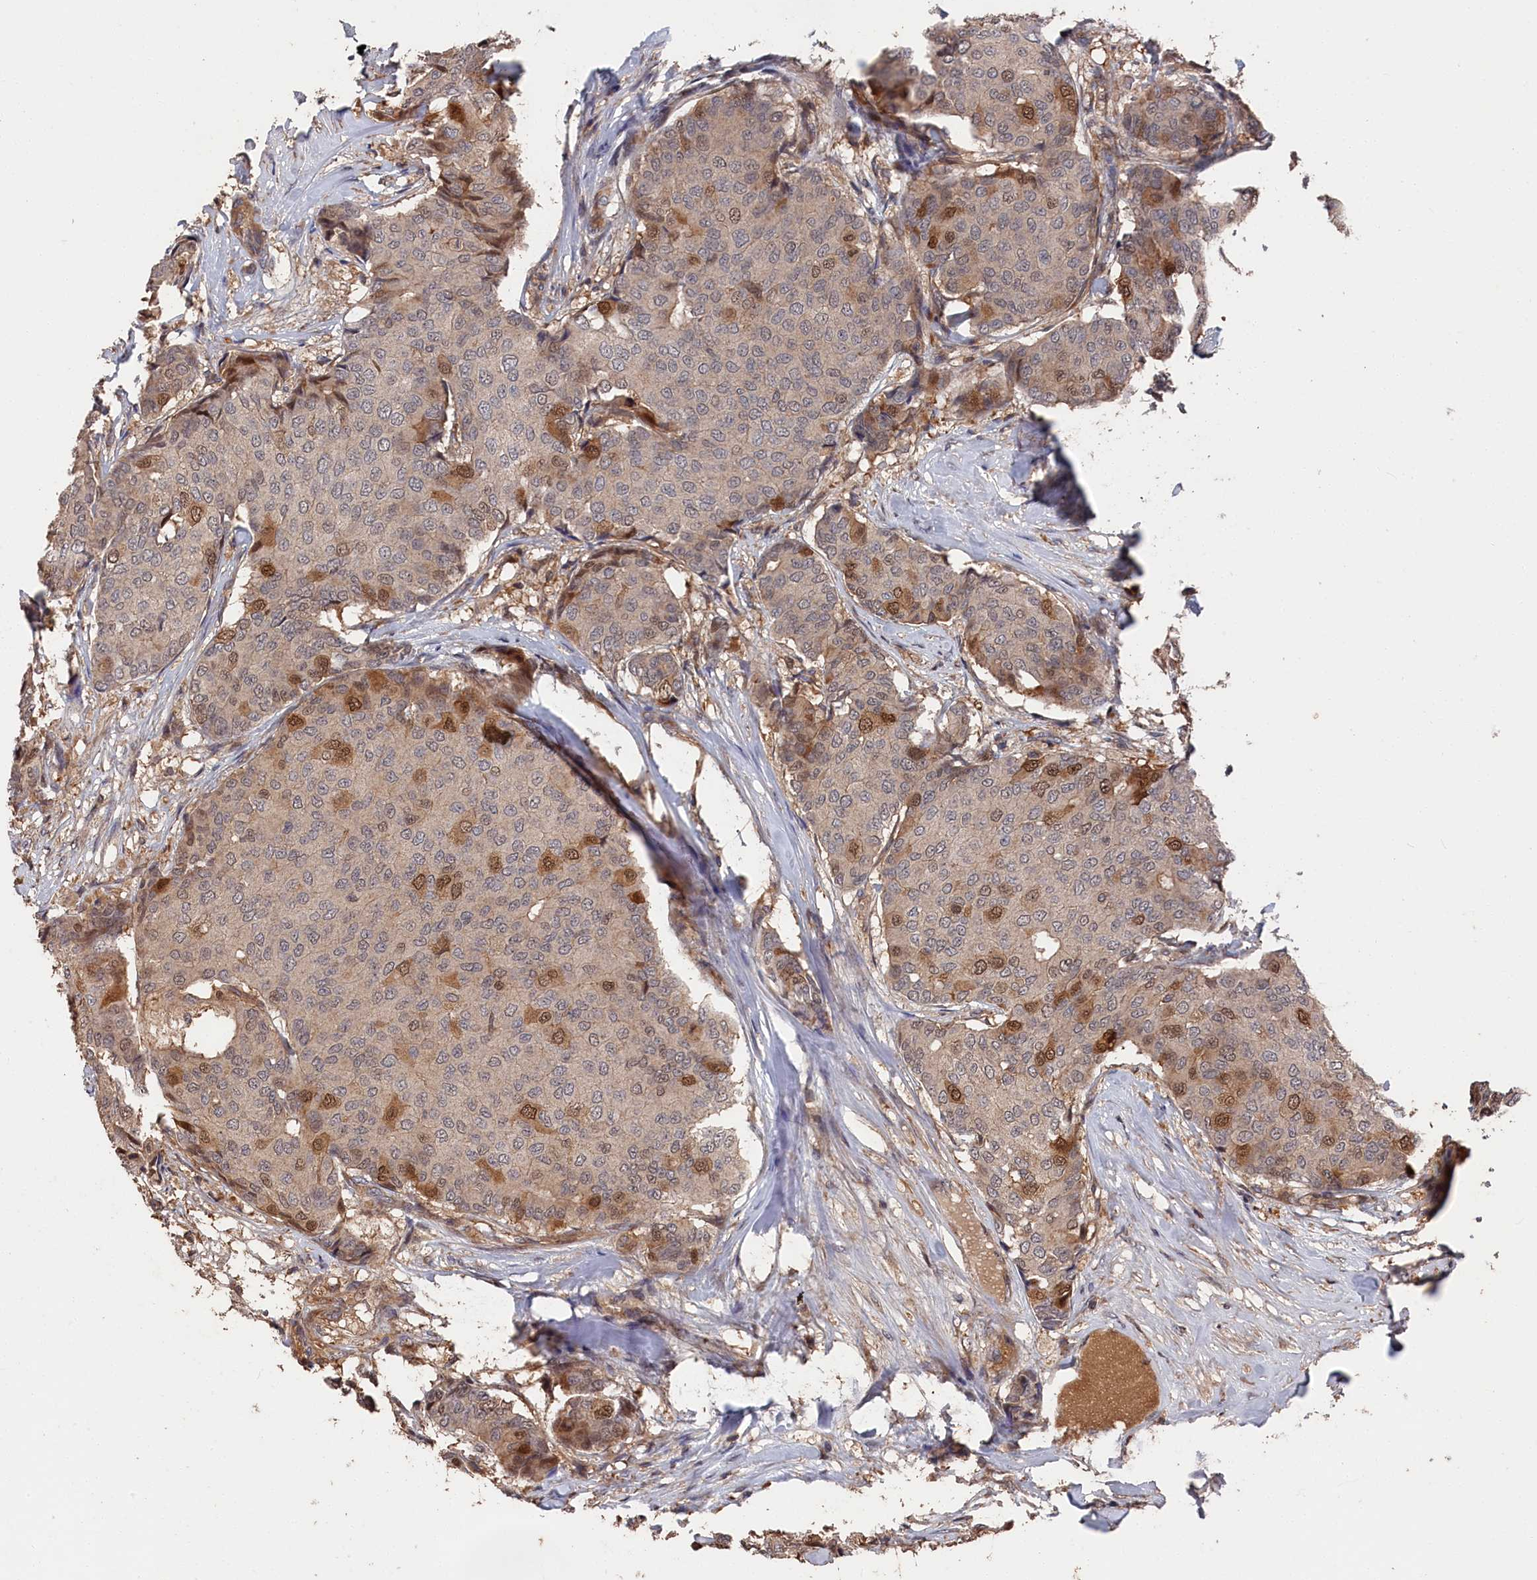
{"staining": {"intensity": "moderate", "quantity": "<25%", "location": "cytoplasmic/membranous,nuclear"}, "tissue": "breast cancer", "cell_type": "Tumor cells", "image_type": "cancer", "snomed": [{"axis": "morphology", "description": "Duct carcinoma"}, {"axis": "topography", "description": "Breast"}], "caption": "IHC histopathology image of human breast cancer stained for a protein (brown), which displays low levels of moderate cytoplasmic/membranous and nuclear positivity in approximately <25% of tumor cells.", "gene": "RMI2", "patient": {"sex": "female", "age": 75}}